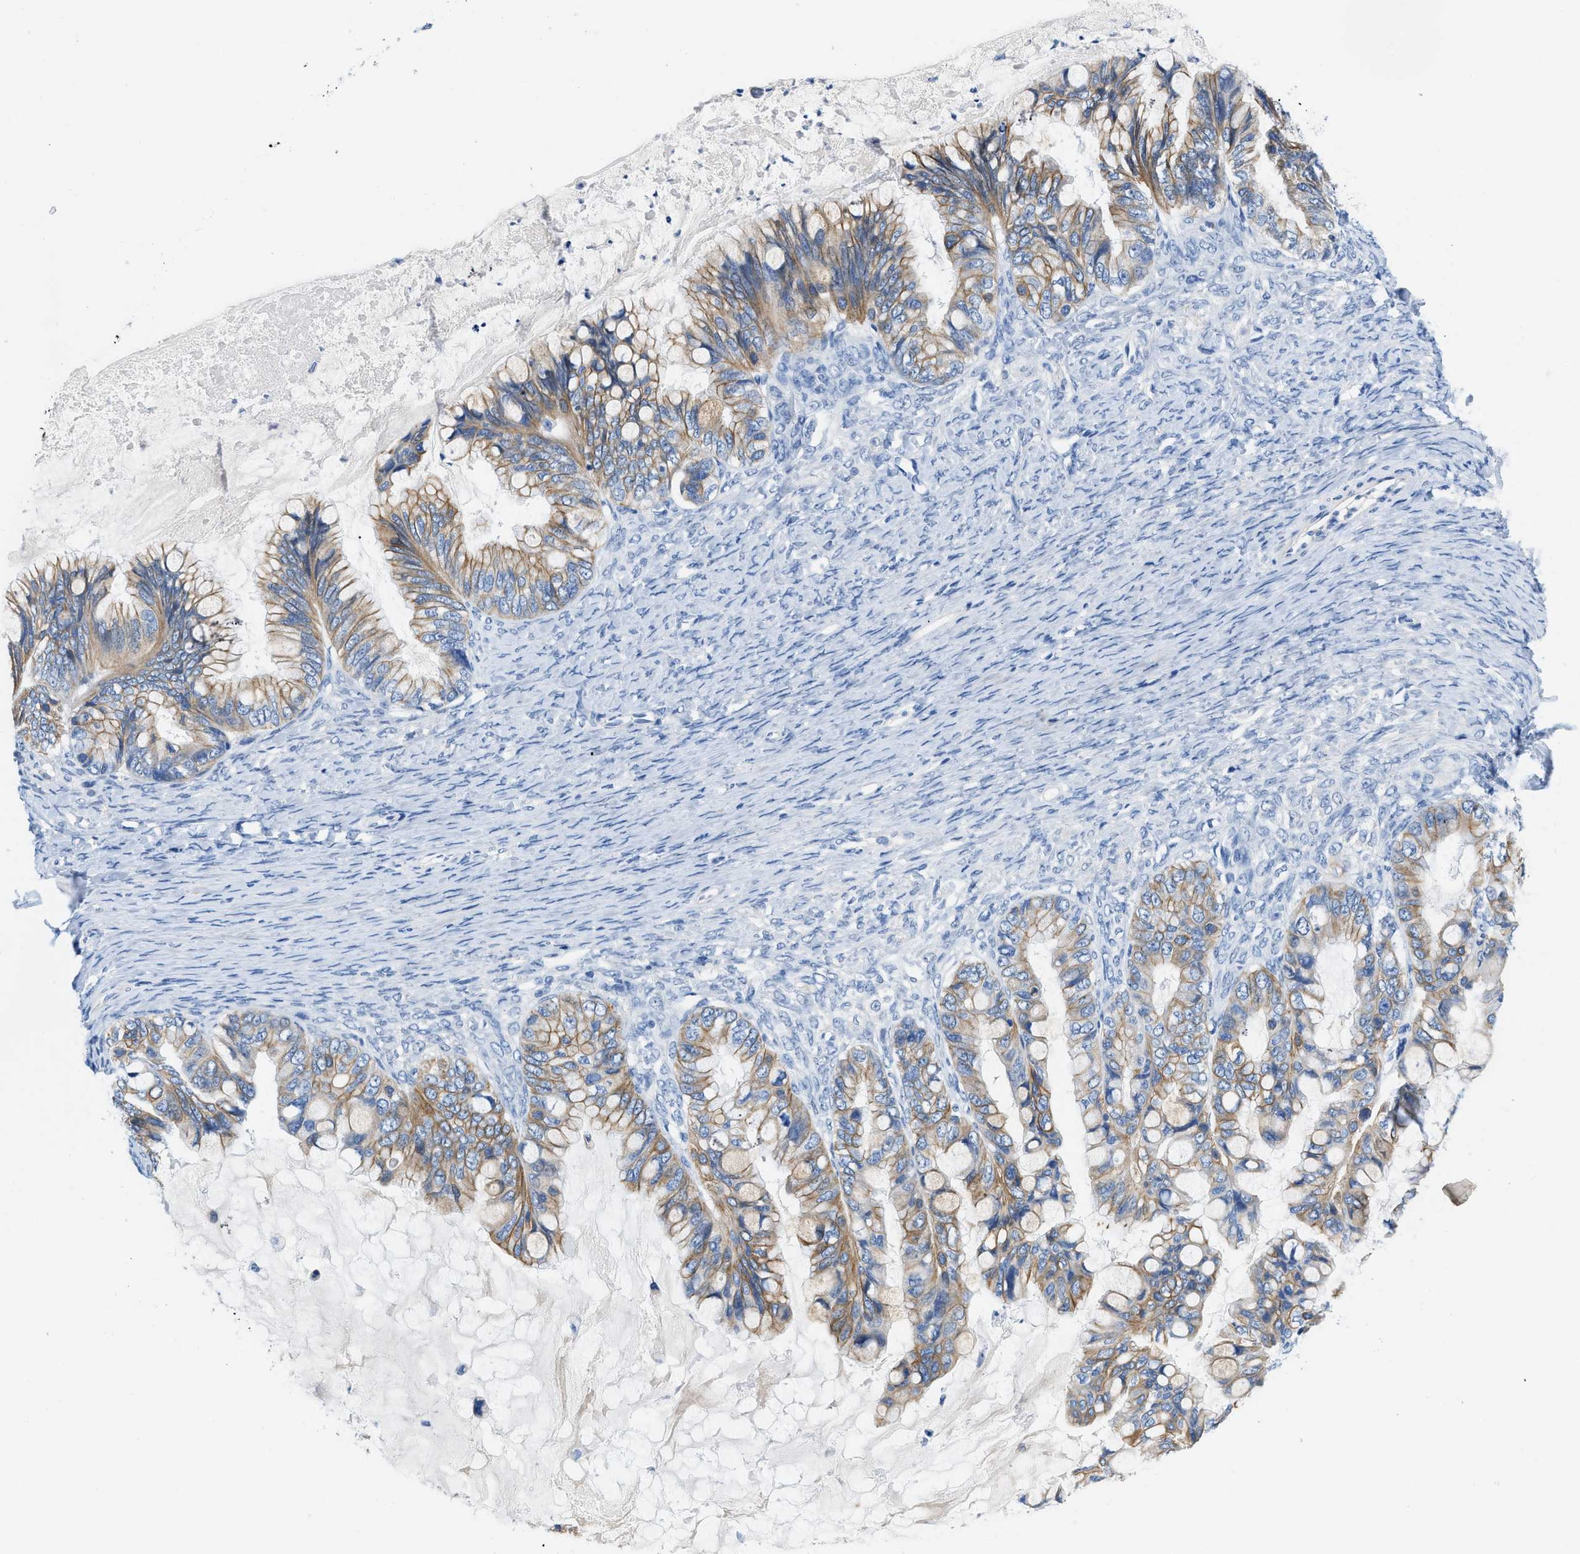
{"staining": {"intensity": "moderate", "quantity": ">75%", "location": "cytoplasmic/membranous"}, "tissue": "ovarian cancer", "cell_type": "Tumor cells", "image_type": "cancer", "snomed": [{"axis": "morphology", "description": "Cystadenocarcinoma, mucinous, NOS"}, {"axis": "topography", "description": "Ovary"}], "caption": "Ovarian mucinous cystadenocarcinoma stained for a protein displays moderate cytoplasmic/membranous positivity in tumor cells.", "gene": "BPGM", "patient": {"sex": "female", "age": 80}}